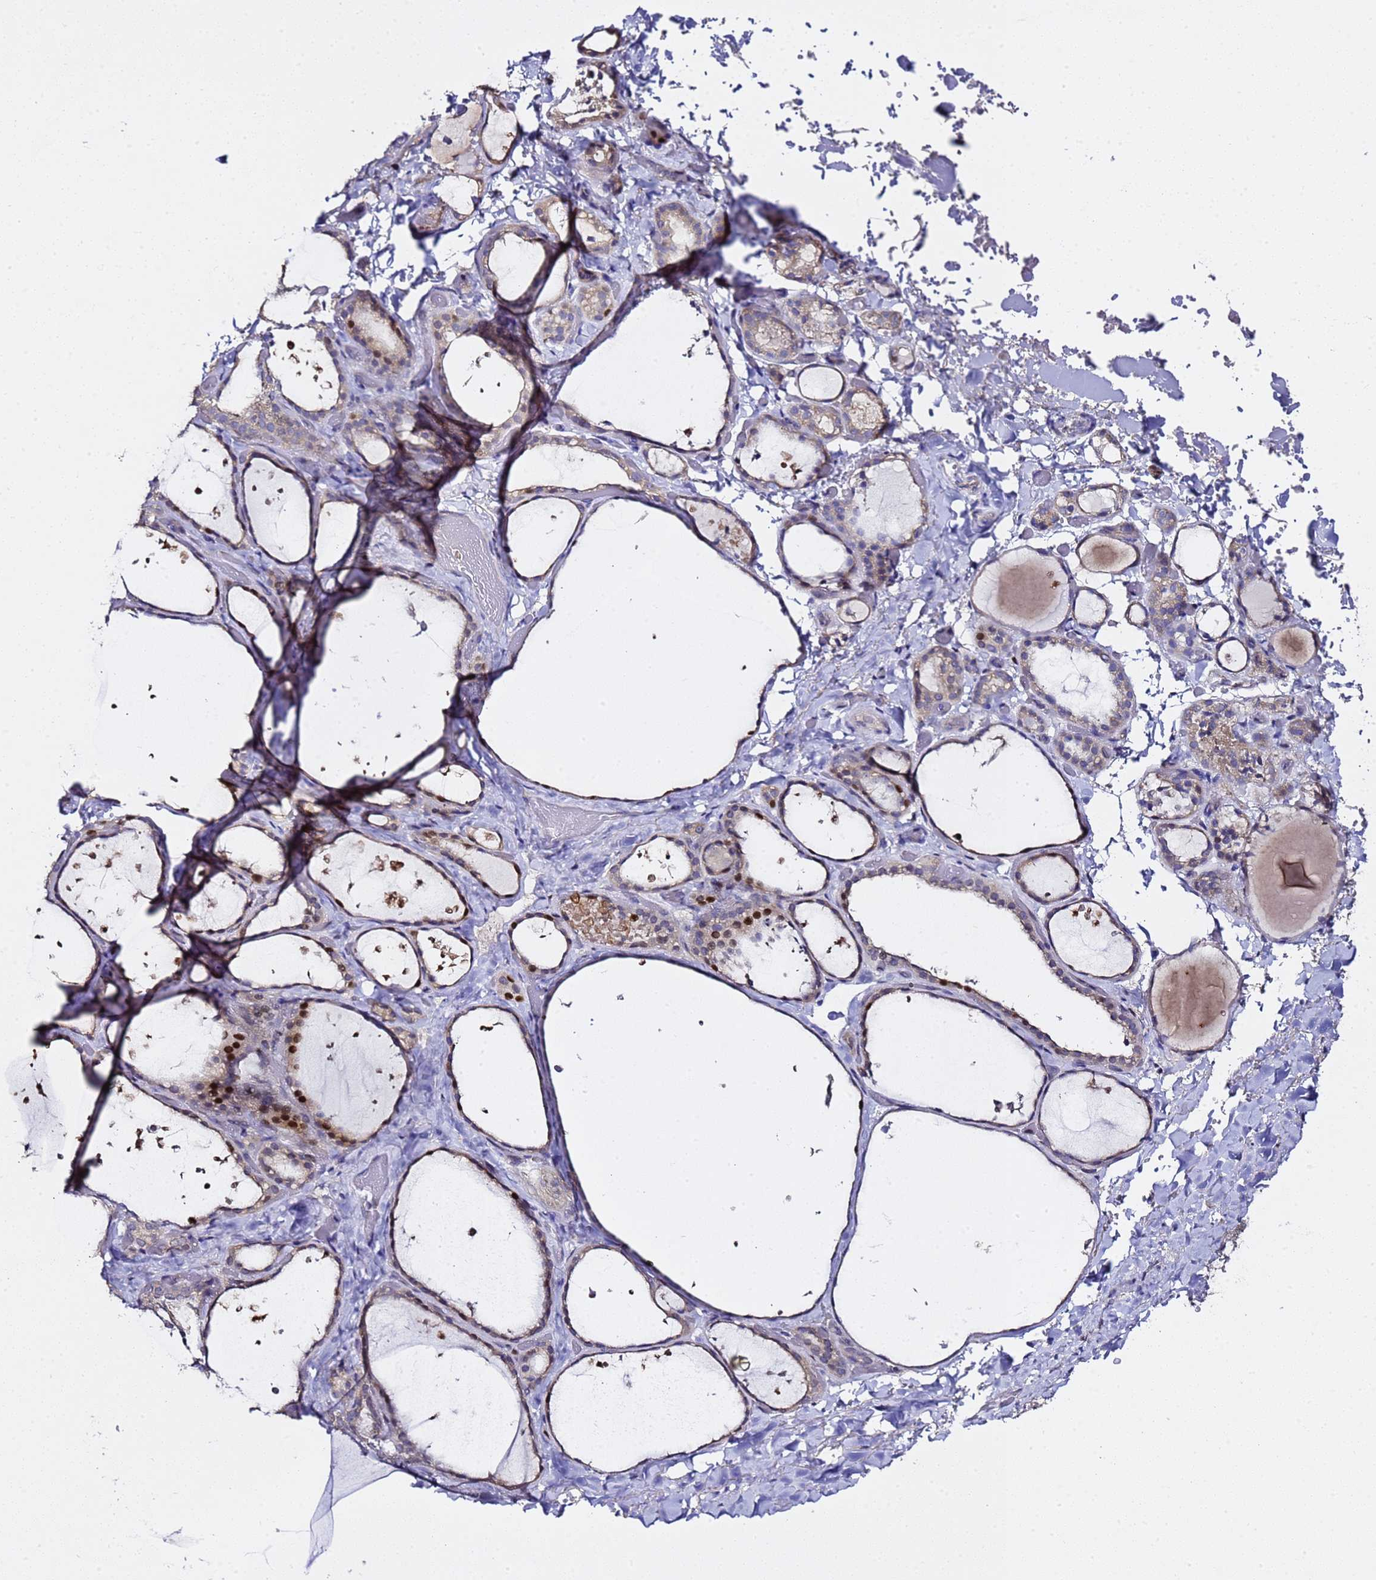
{"staining": {"intensity": "strong", "quantity": "<25%", "location": "nuclear"}, "tissue": "thyroid gland", "cell_type": "Glandular cells", "image_type": "normal", "snomed": [{"axis": "morphology", "description": "Normal tissue, NOS"}, {"axis": "topography", "description": "Thyroid gland"}], "caption": "Human thyroid gland stained with a brown dye exhibits strong nuclear positive expression in about <25% of glandular cells.", "gene": "ALG3", "patient": {"sex": "female", "age": 44}}